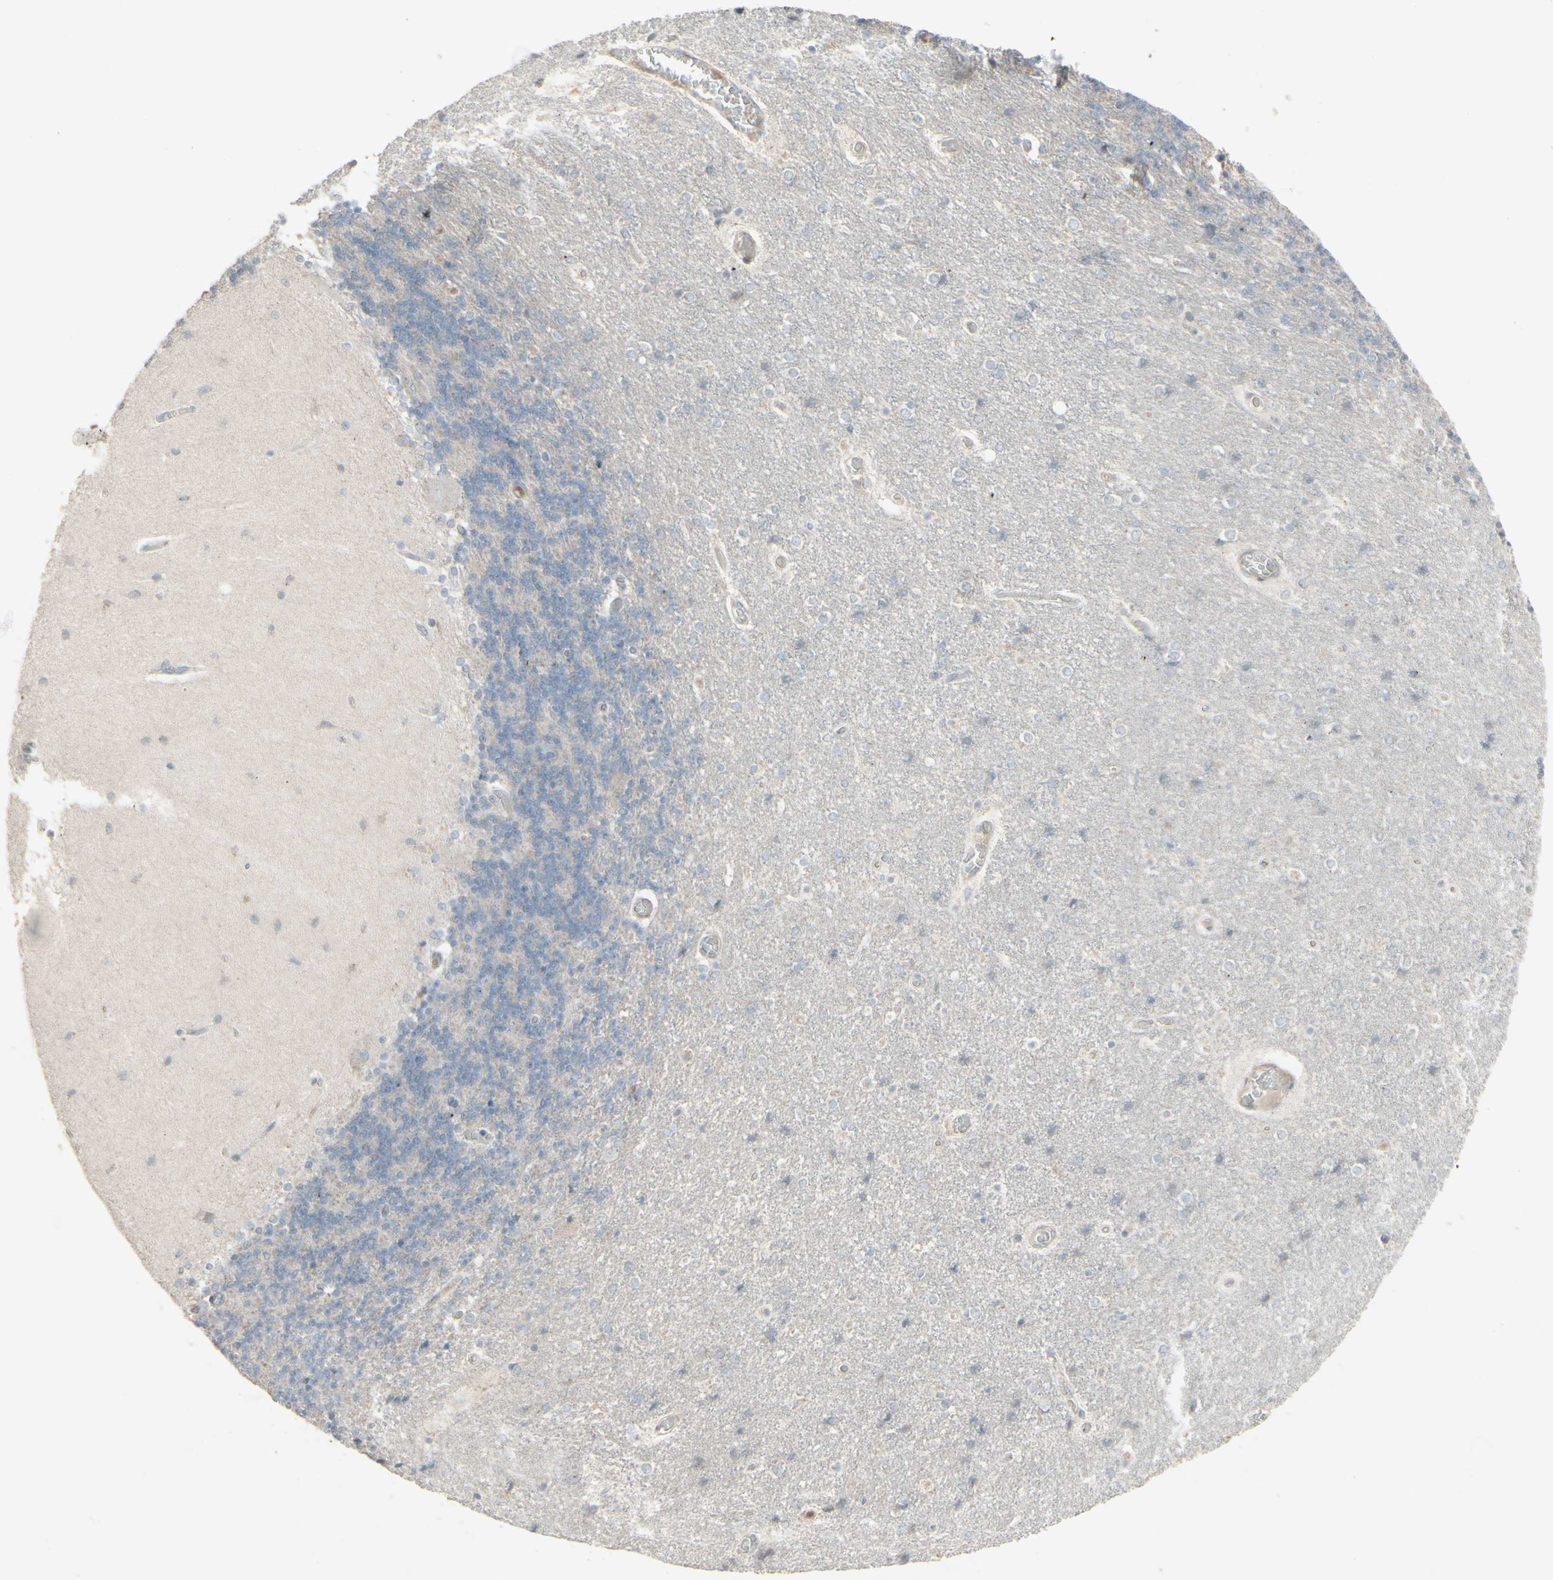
{"staining": {"intensity": "negative", "quantity": "none", "location": "none"}, "tissue": "cerebellum", "cell_type": "Cells in granular layer", "image_type": "normal", "snomed": [{"axis": "morphology", "description": "Normal tissue, NOS"}, {"axis": "topography", "description": "Cerebellum"}], "caption": "A micrograph of cerebellum stained for a protein shows no brown staining in cells in granular layer.", "gene": "GMNN", "patient": {"sex": "female", "age": 54}}